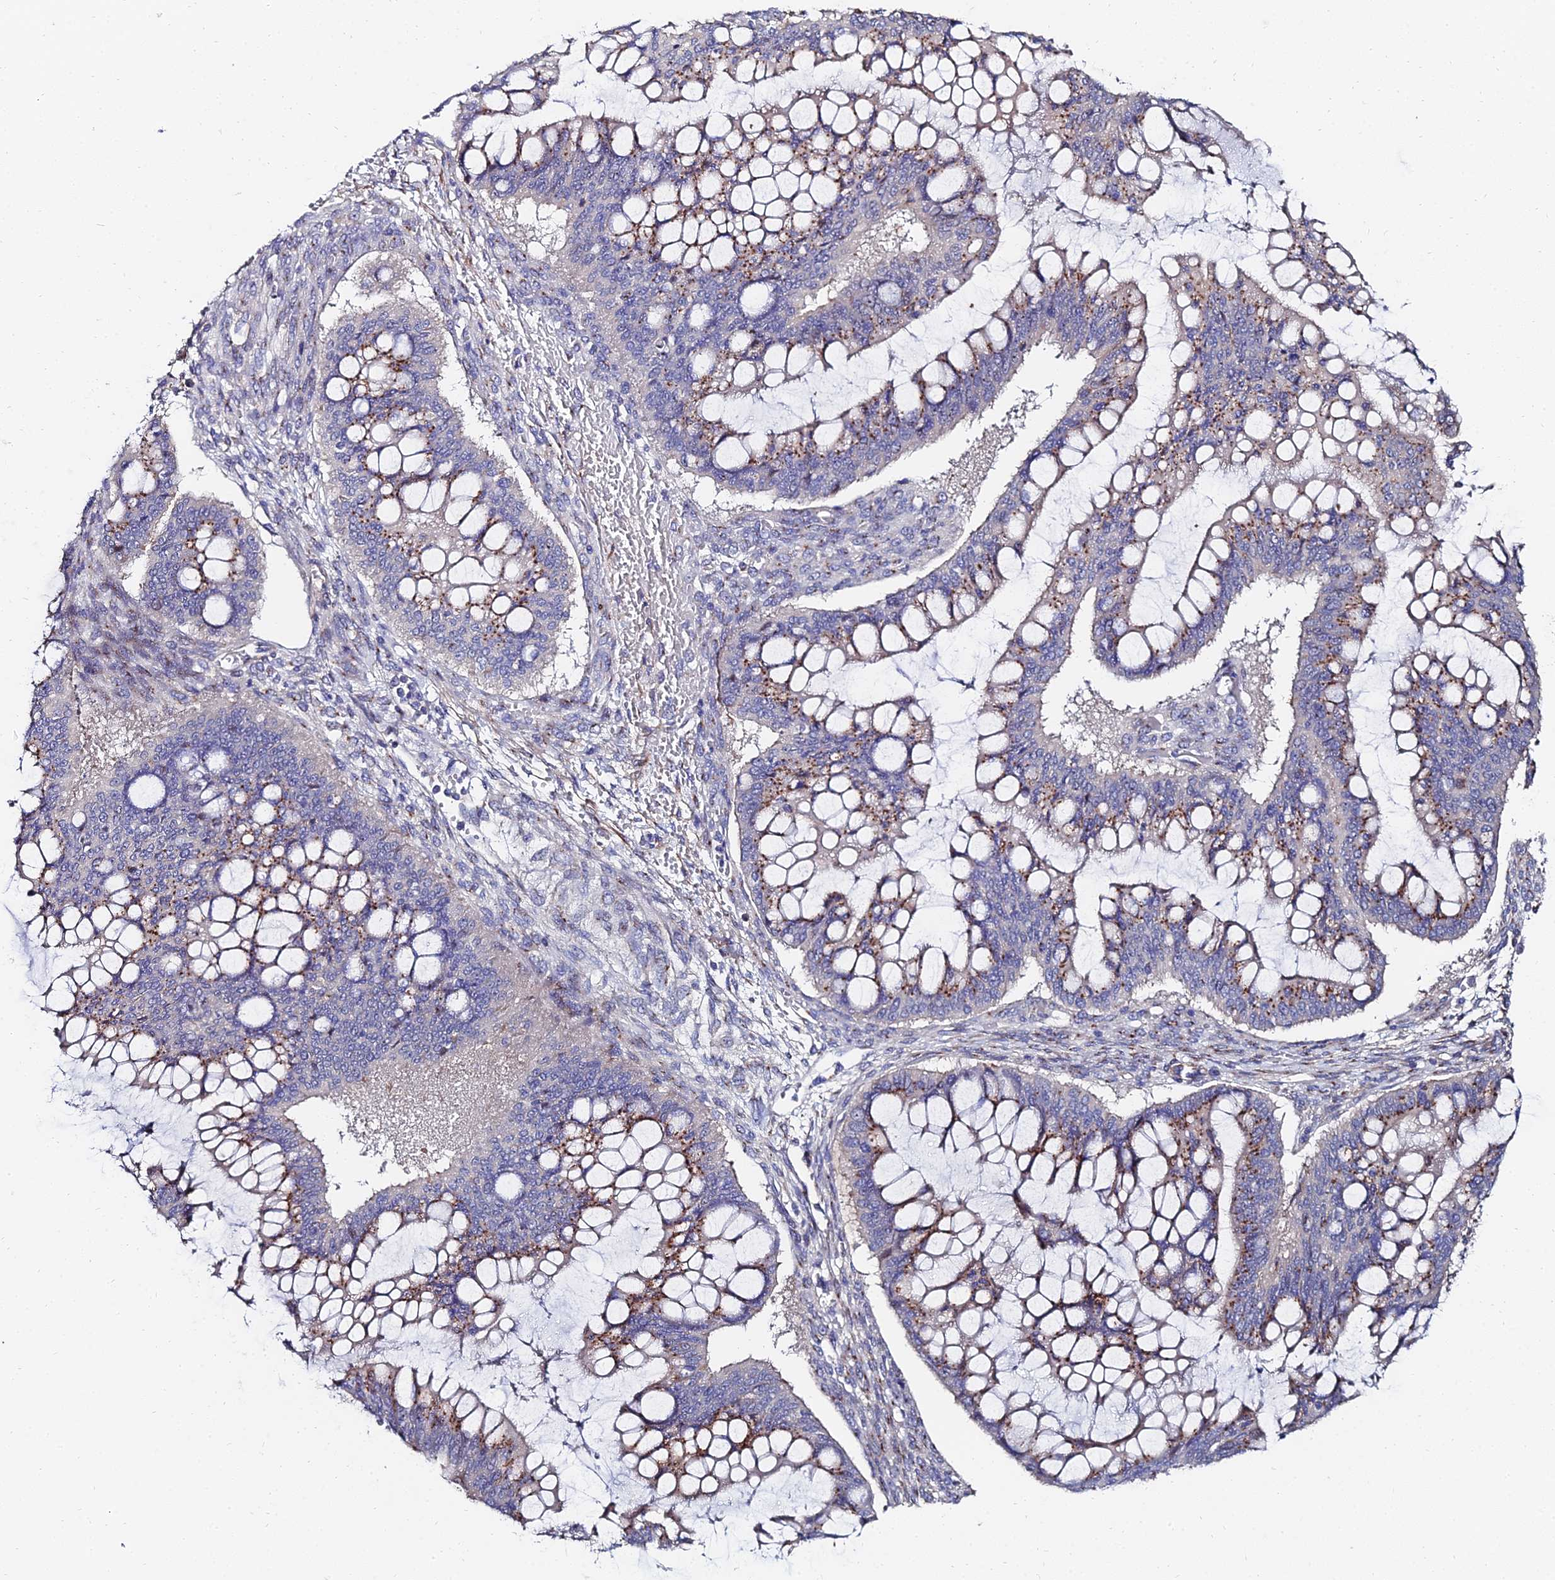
{"staining": {"intensity": "moderate", "quantity": "25%-75%", "location": "cytoplasmic/membranous"}, "tissue": "ovarian cancer", "cell_type": "Tumor cells", "image_type": "cancer", "snomed": [{"axis": "morphology", "description": "Cystadenocarcinoma, mucinous, NOS"}, {"axis": "topography", "description": "Ovary"}], "caption": "Immunohistochemistry of ovarian mucinous cystadenocarcinoma displays medium levels of moderate cytoplasmic/membranous expression in approximately 25%-75% of tumor cells. Nuclei are stained in blue.", "gene": "BORCS8", "patient": {"sex": "female", "age": 73}}